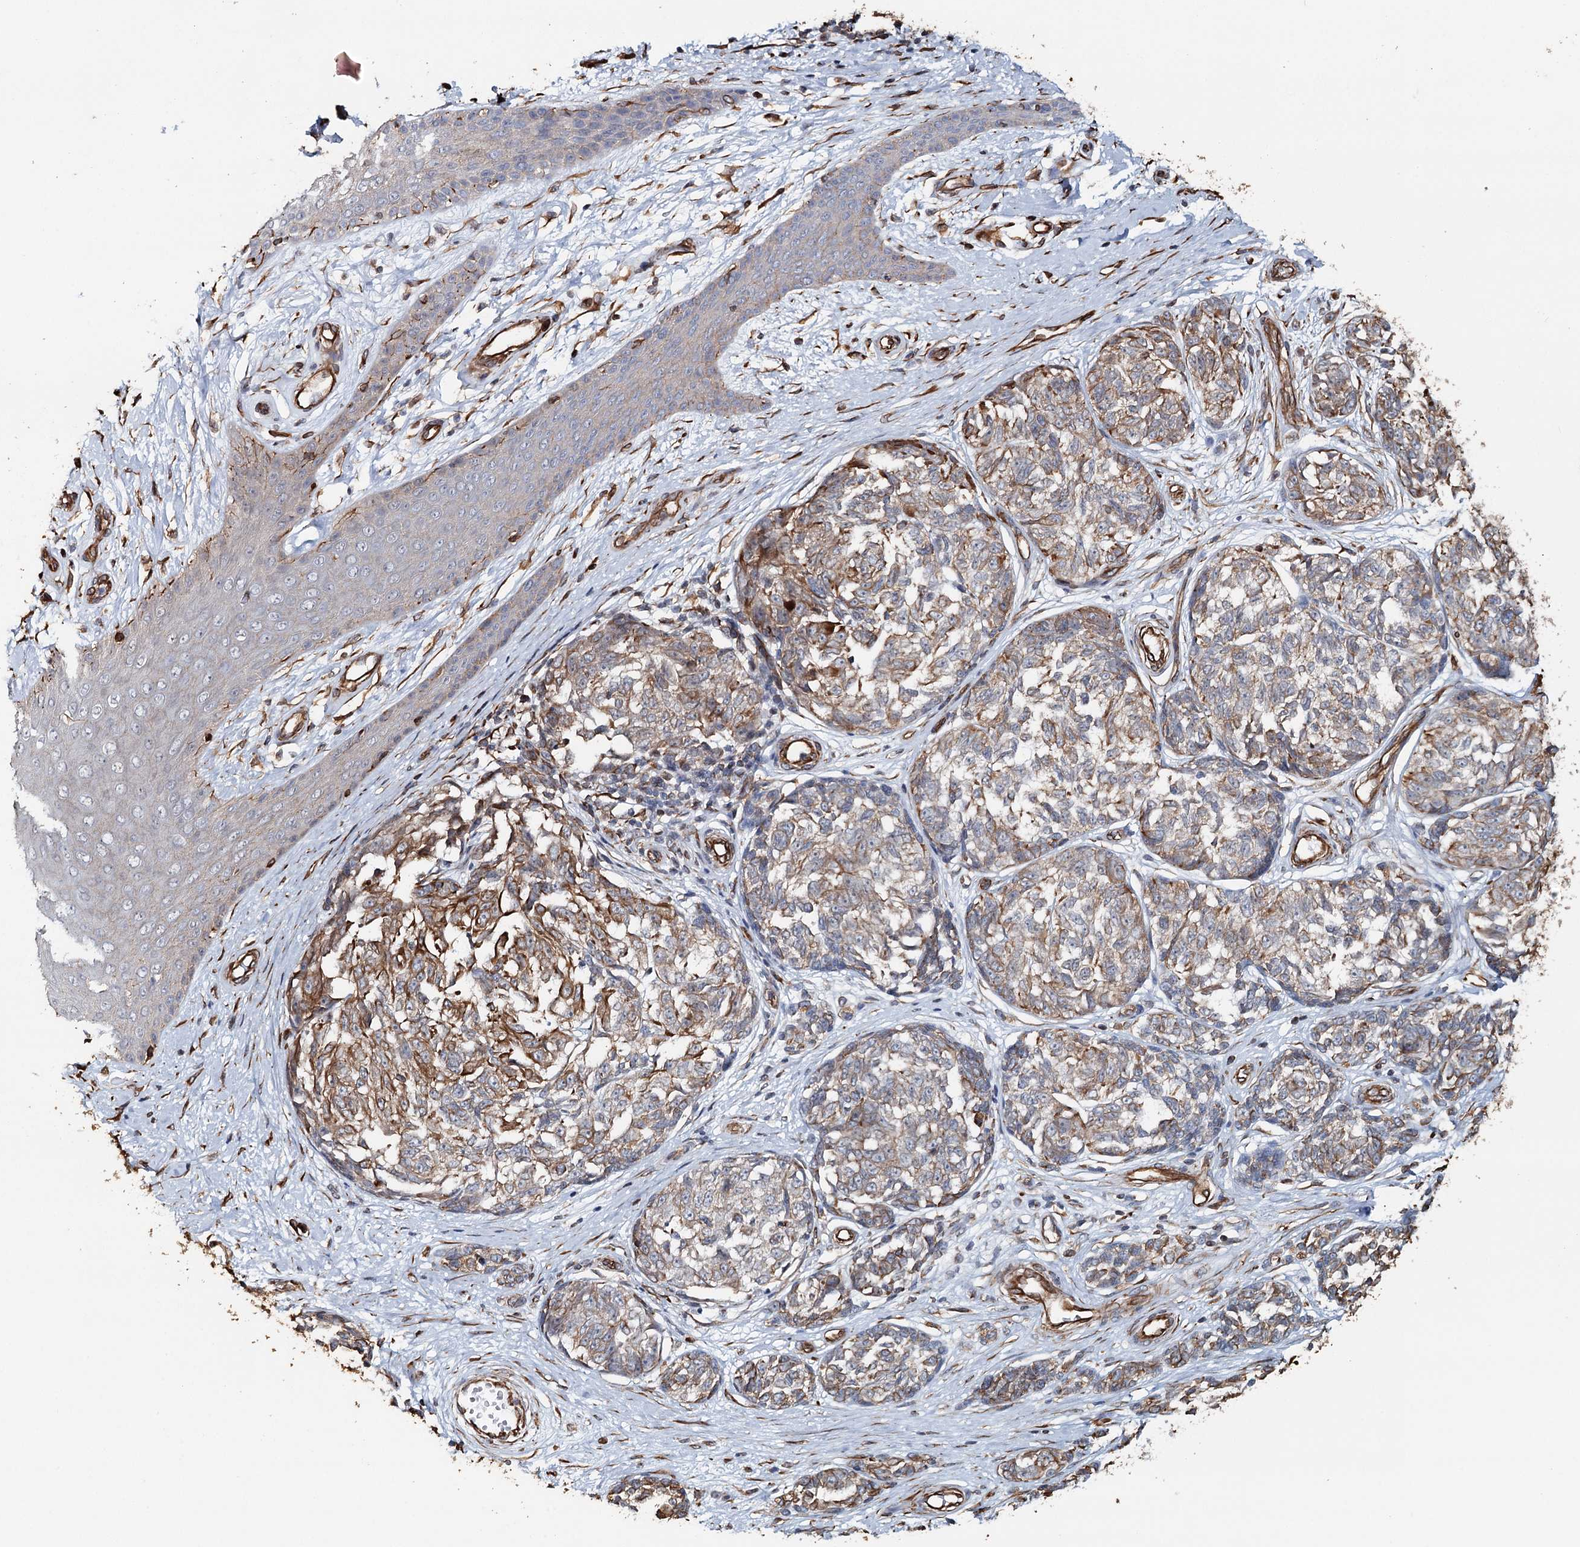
{"staining": {"intensity": "moderate", "quantity": ">75%", "location": "cytoplasmic/membranous"}, "tissue": "melanoma", "cell_type": "Tumor cells", "image_type": "cancer", "snomed": [{"axis": "morphology", "description": "Malignant melanoma, NOS"}, {"axis": "topography", "description": "Skin"}], "caption": "High-power microscopy captured an IHC histopathology image of malignant melanoma, revealing moderate cytoplasmic/membranous staining in about >75% of tumor cells. The protein of interest is stained brown, and the nuclei are stained in blue (DAB (3,3'-diaminobenzidine) IHC with brightfield microscopy, high magnification).", "gene": "SYNPO", "patient": {"sex": "female", "age": 64}}